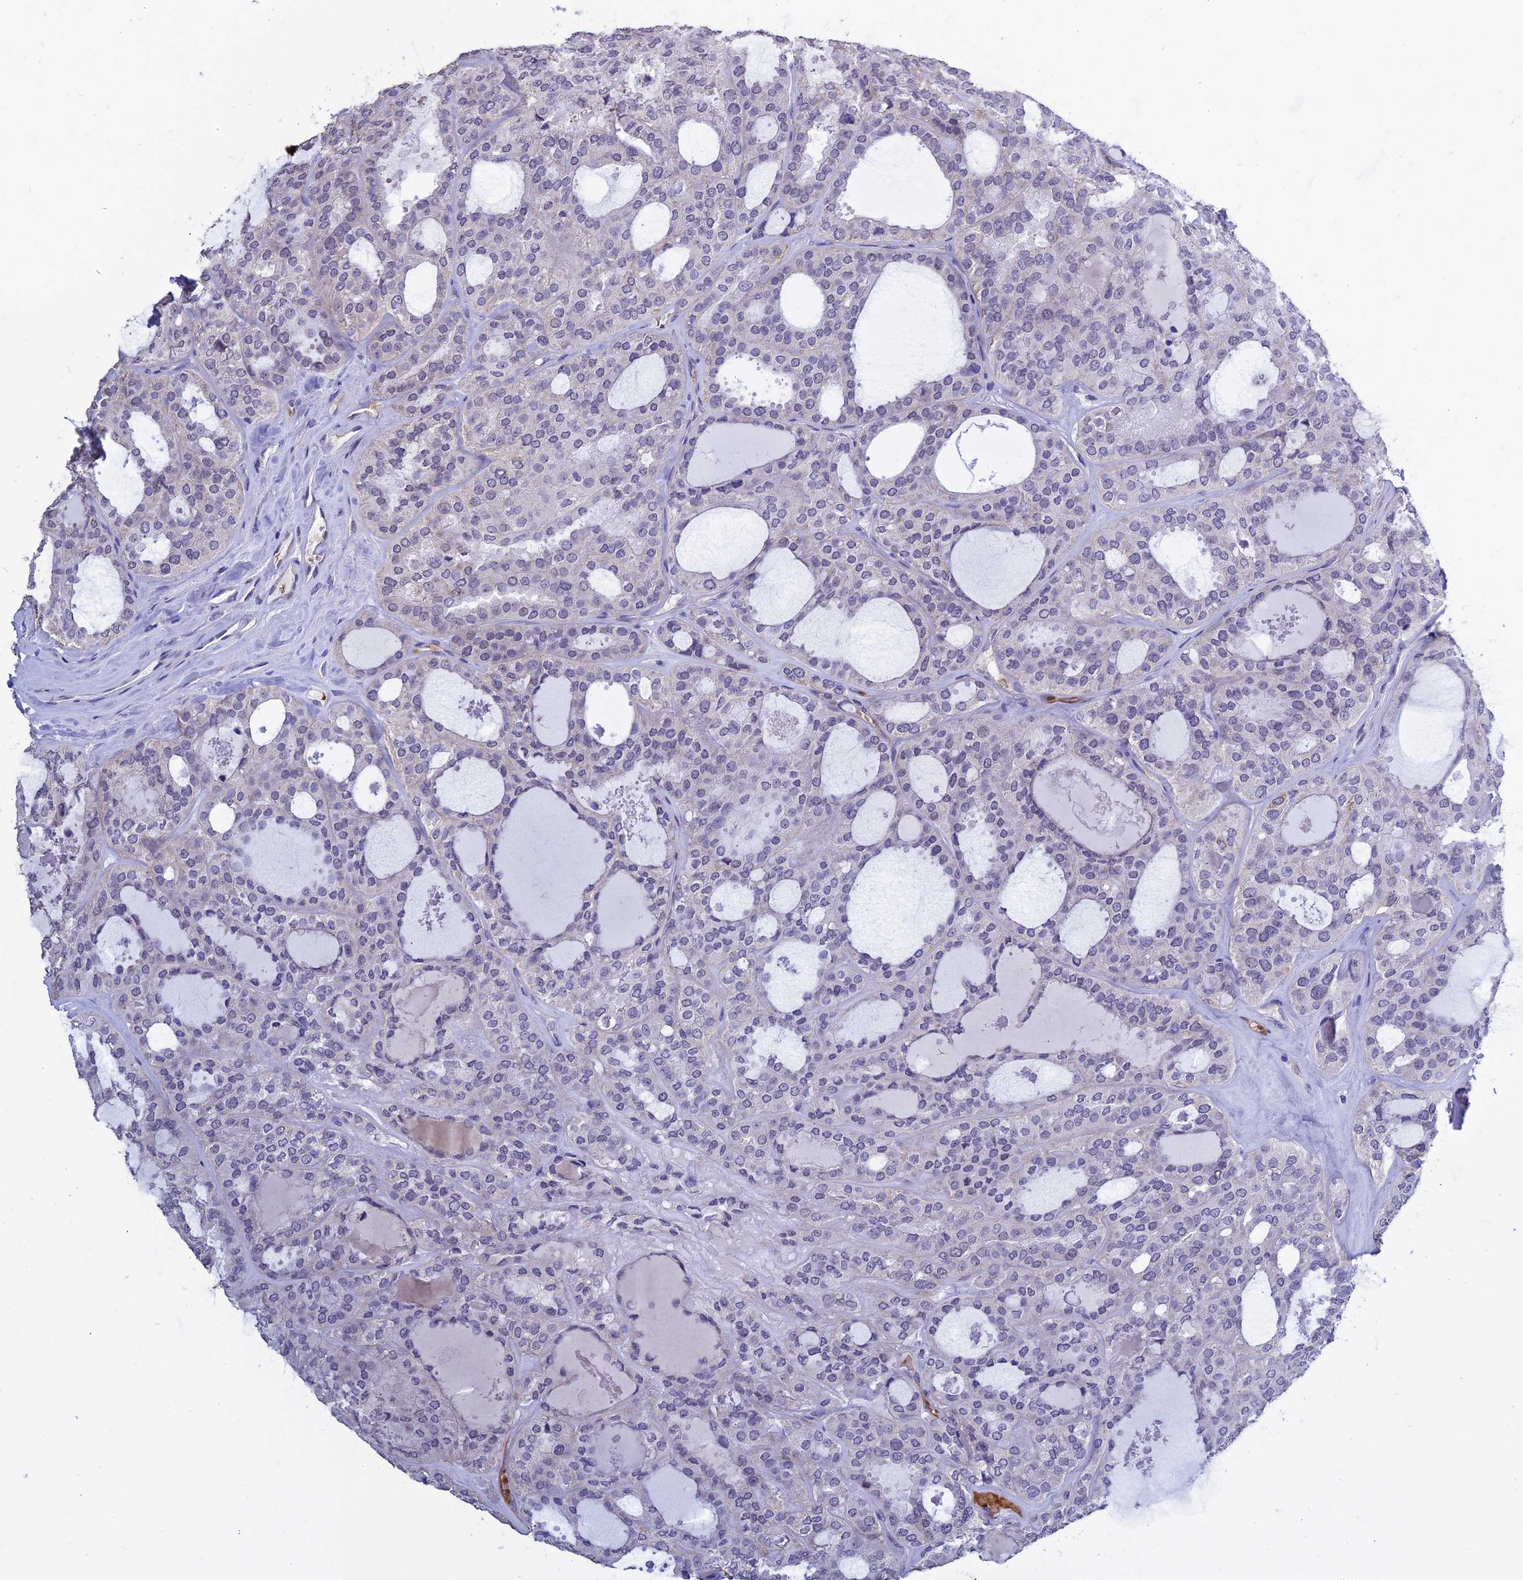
{"staining": {"intensity": "negative", "quantity": "none", "location": "none"}, "tissue": "thyroid cancer", "cell_type": "Tumor cells", "image_type": "cancer", "snomed": [{"axis": "morphology", "description": "Follicular adenoma carcinoma, NOS"}, {"axis": "topography", "description": "Thyroid gland"}], "caption": "This photomicrograph is of thyroid follicular adenoma carcinoma stained with immunohistochemistry (IHC) to label a protein in brown with the nuclei are counter-stained blue. There is no expression in tumor cells.", "gene": "KNOP1", "patient": {"sex": "male", "age": 75}}